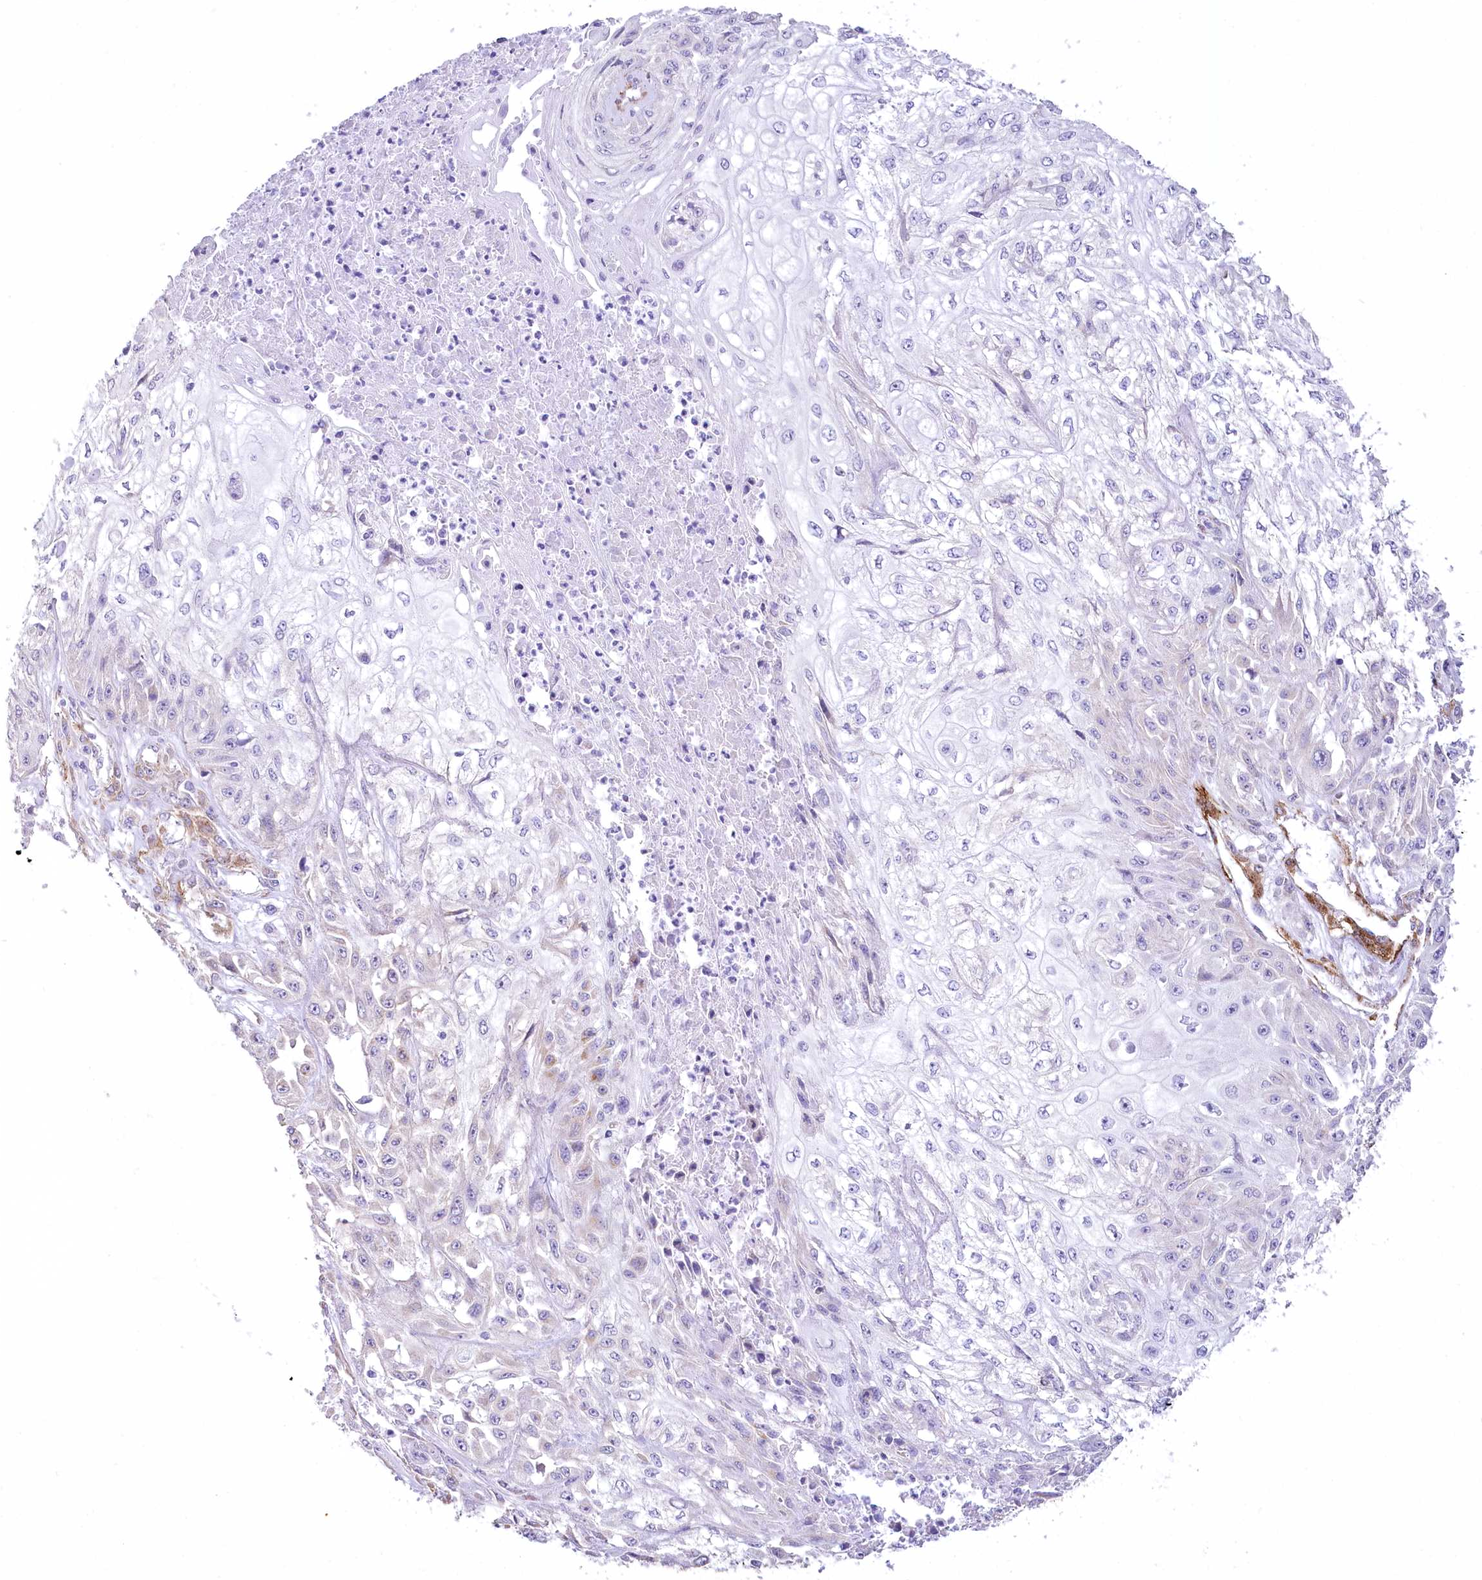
{"staining": {"intensity": "negative", "quantity": "none", "location": "none"}, "tissue": "skin cancer", "cell_type": "Tumor cells", "image_type": "cancer", "snomed": [{"axis": "morphology", "description": "Squamous cell carcinoma, NOS"}, {"axis": "morphology", "description": "Squamous cell carcinoma, metastatic, NOS"}, {"axis": "topography", "description": "Skin"}, {"axis": "topography", "description": "Lymph node"}], "caption": "Tumor cells show no significant expression in skin metastatic squamous cell carcinoma. Brightfield microscopy of immunohistochemistry stained with DAB (3,3'-diaminobenzidine) (brown) and hematoxylin (blue), captured at high magnification.", "gene": "SYNPO2", "patient": {"sex": "male", "age": 75}}